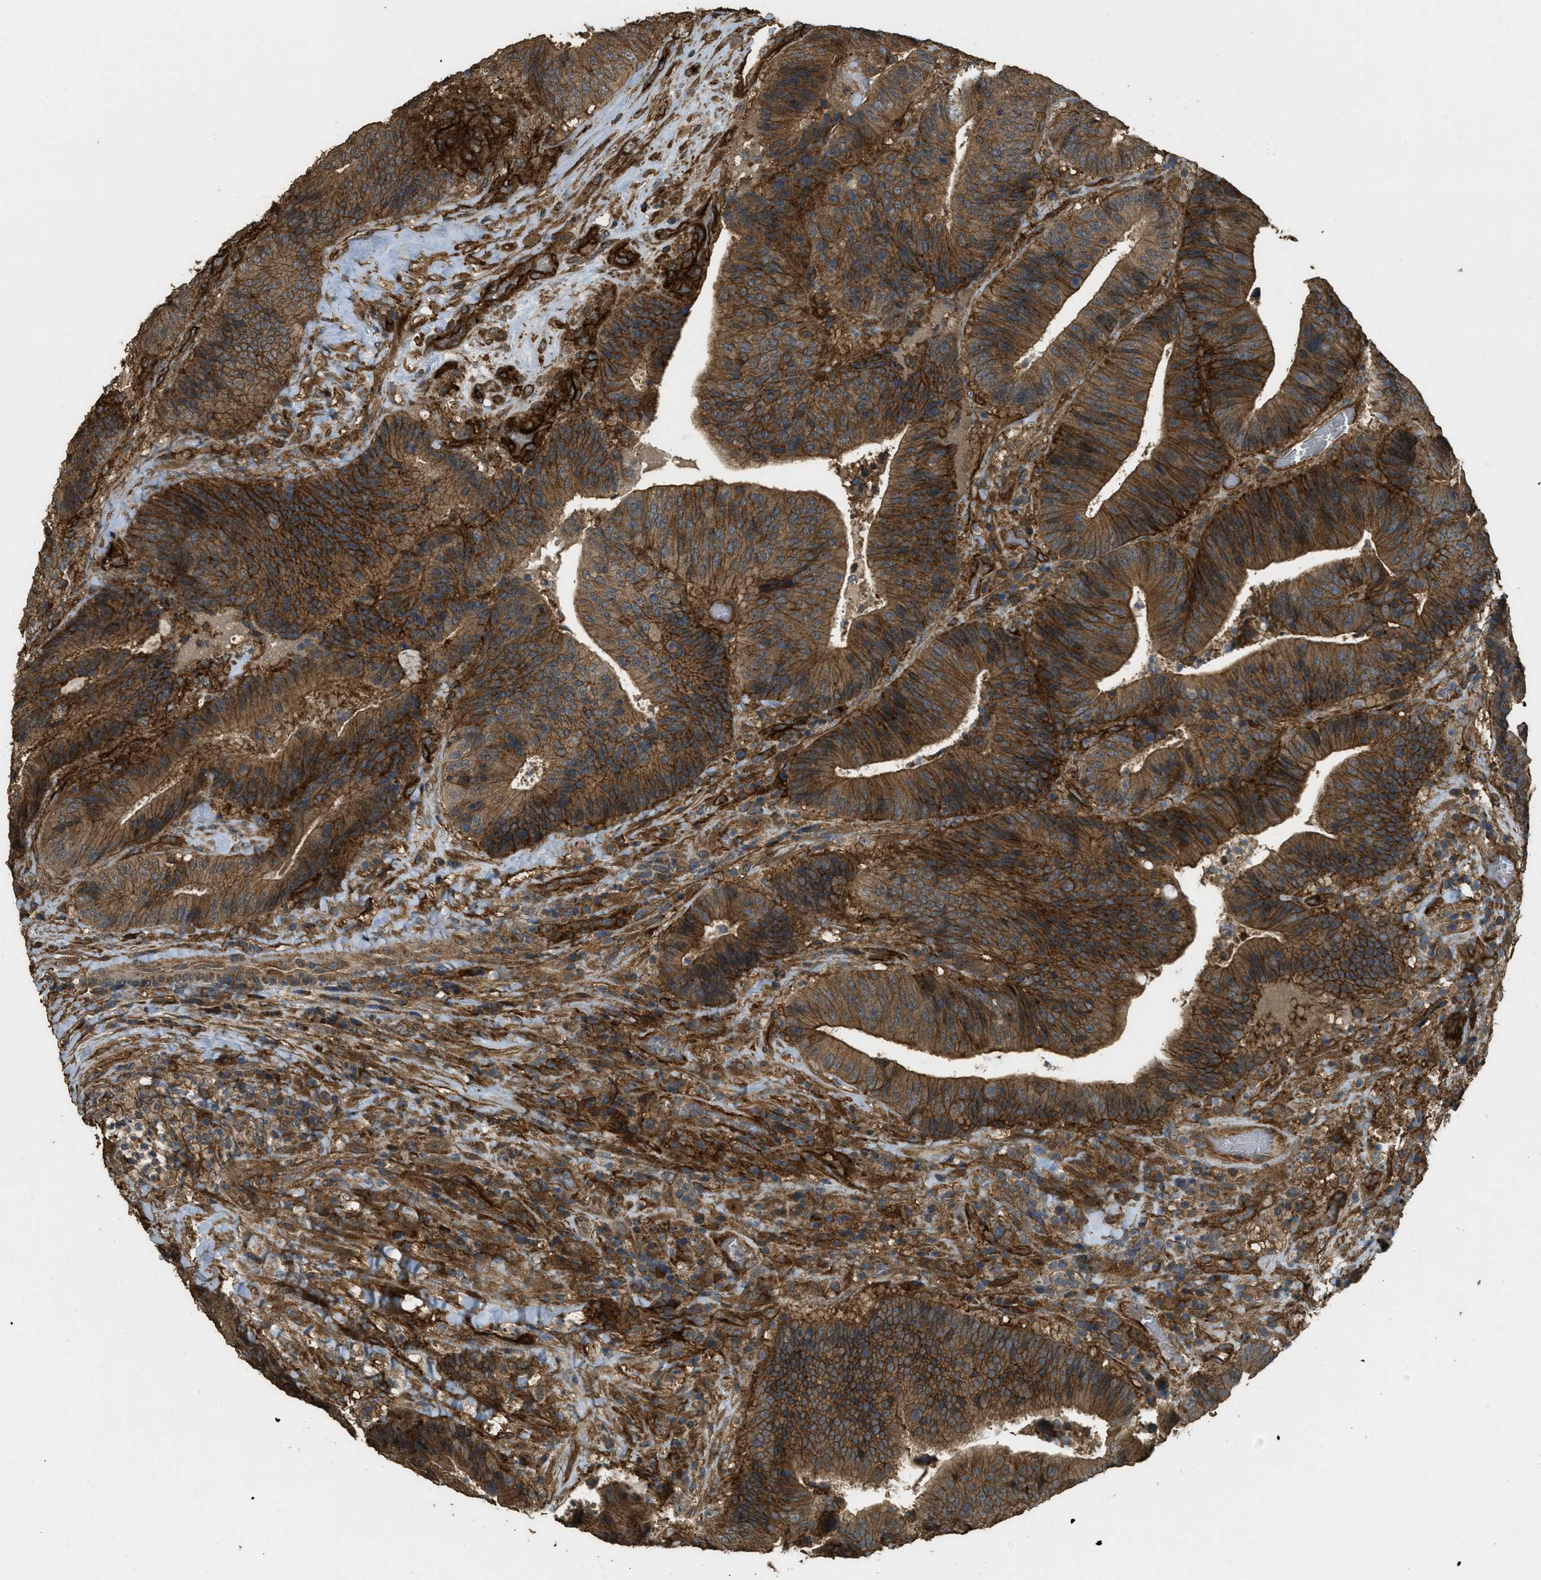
{"staining": {"intensity": "strong", "quantity": ">75%", "location": "cytoplasmic/membranous"}, "tissue": "colorectal cancer", "cell_type": "Tumor cells", "image_type": "cancer", "snomed": [{"axis": "morphology", "description": "Adenocarcinoma, NOS"}, {"axis": "topography", "description": "Rectum"}], "caption": "This photomicrograph exhibits colorectal adenocarcinoma stained with IHC to label a protein in brown. The cytoplasmic/membranous of tumor cells show strong positivity for the protein. Nuclei are counter-stained blue.", "gene": "CD276", "patient": {"sex": "male", "age": 72}}